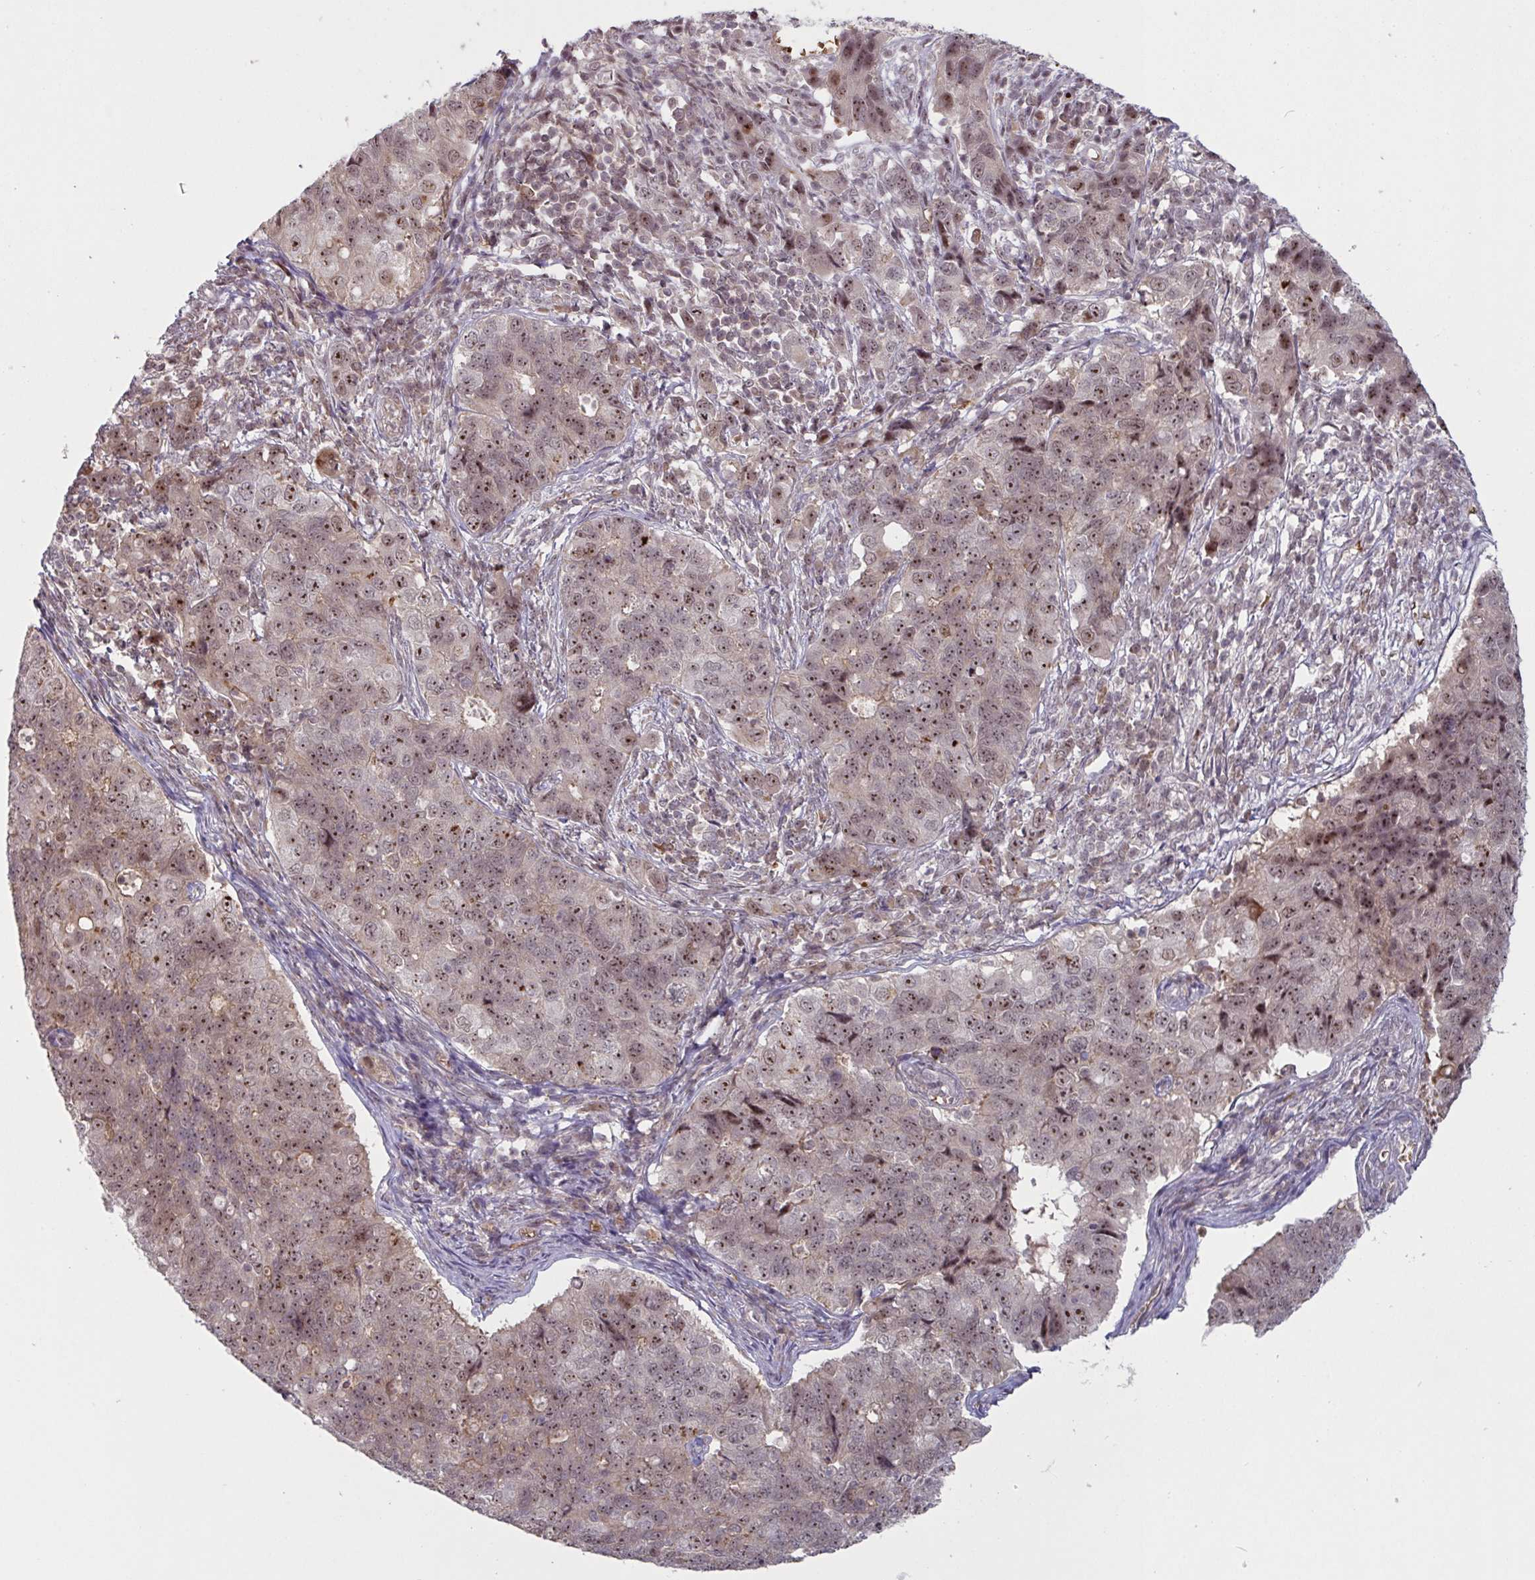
{"staining": {"intensity": "moderate", "quantity": ">75%", "location": "nuclear"}, "tissue": "endometrial cancer", "cell_type": "Tumor cells", "image_type": "cancer", "snomed": [{"axis": "morphology", "description": "Adenocarcinoma, NOS"}, {"axis": "topography", "description": "Endometrium"}], "caption": "Tumor cells reveal moderate nuclear staining in approximately >75% of cells in endometrial adenocarcinoma.", "gene": "NLRP13", "patient": {"sex": "female", "age": 43}}